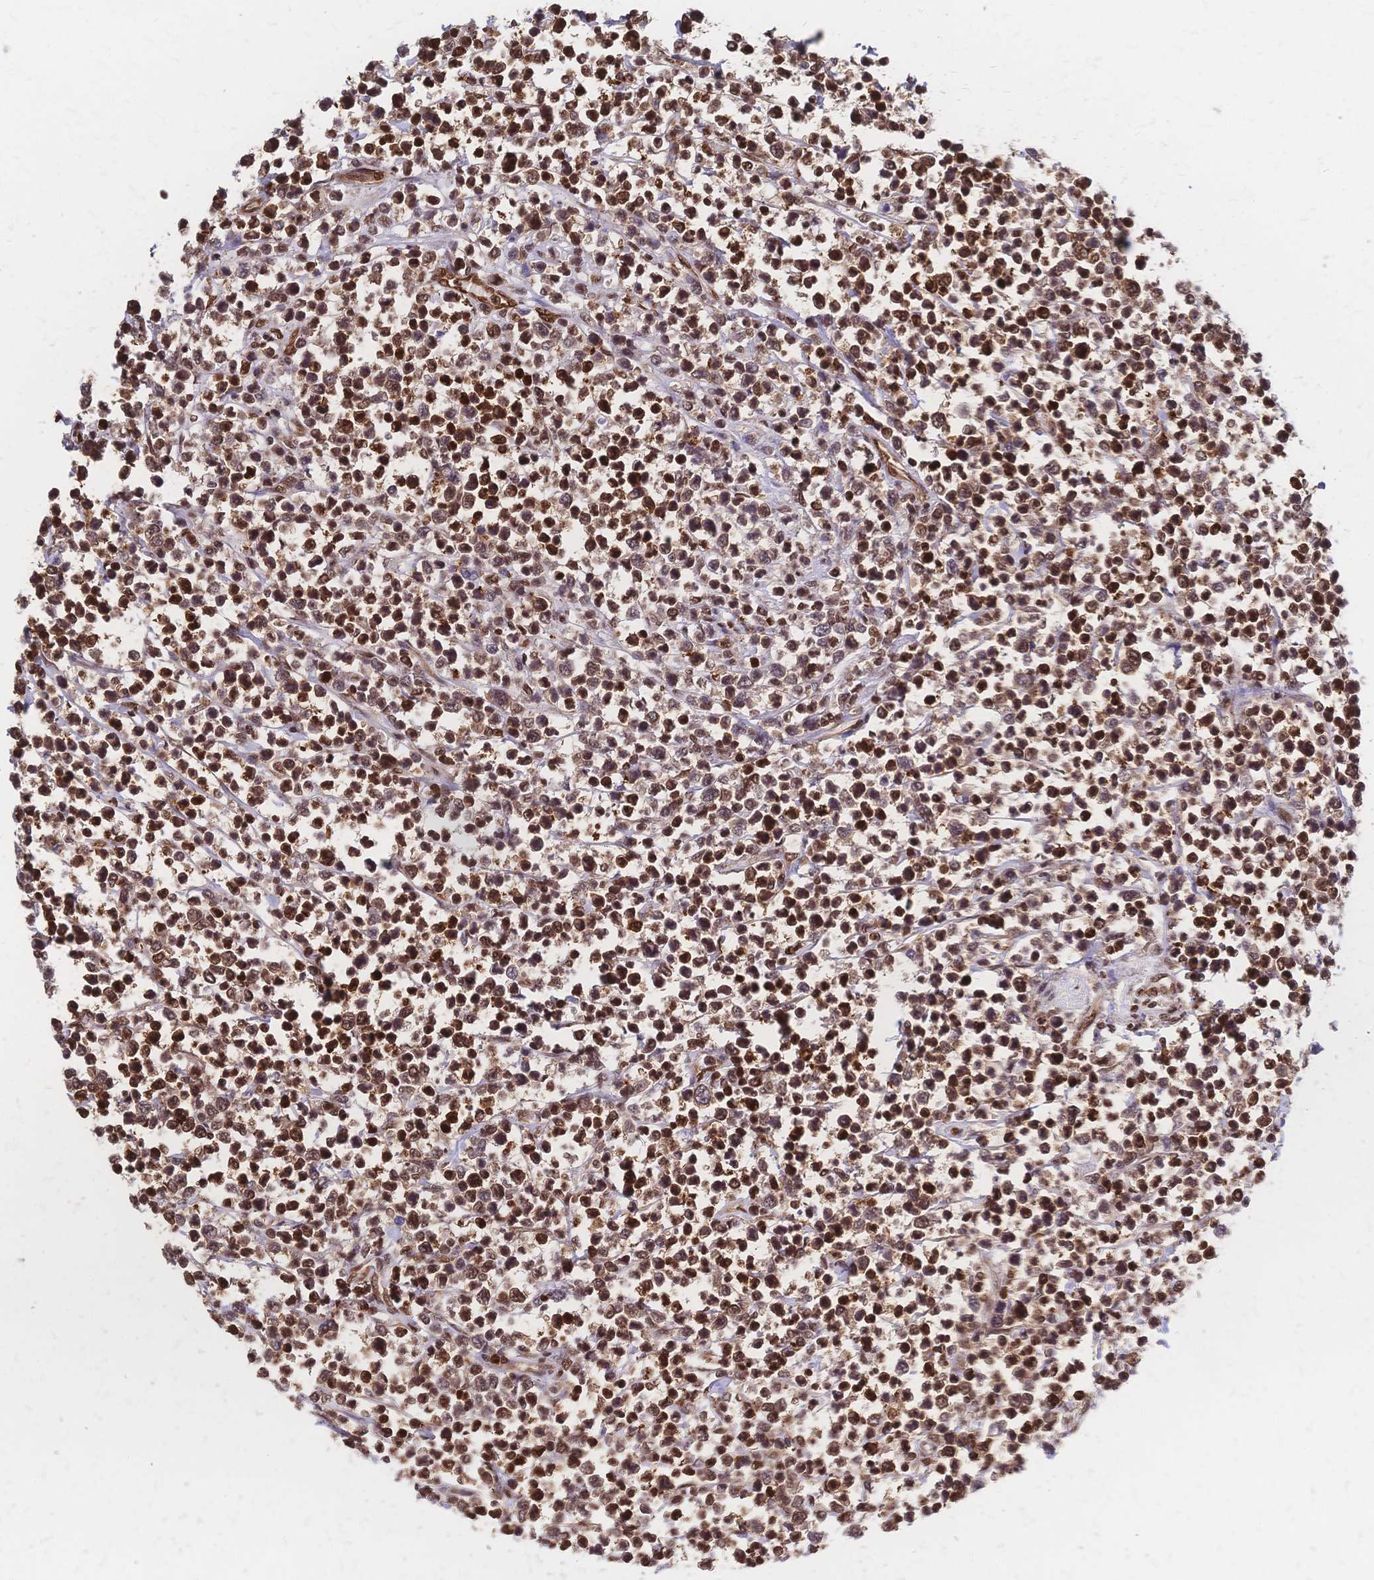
{"staining": {"intensity": "strong", "quantity": ">75%", "location": "nuclear"}, "tissue": "lymphoma", "cell_type": "Tumor cells", "image_type": "cancer", "snomed": [{"axis": "morphology", "description": "Malignant lymphoma, non-Hodgkin's type, High grade"}, {"axis": "topography", "description": "Soft tissue"}], "caption": "Immunohistochemical staining of human high-grade malignant lymphoma, non-Hodgkin's type displays high levels of strong nuclear protein expression in about >75% of tumor cells. (DAB IHC, brown staining for protein, blue staining for nuclei).", "gene": "HDGF", "patient": {"sex": "female", "age": 56}}